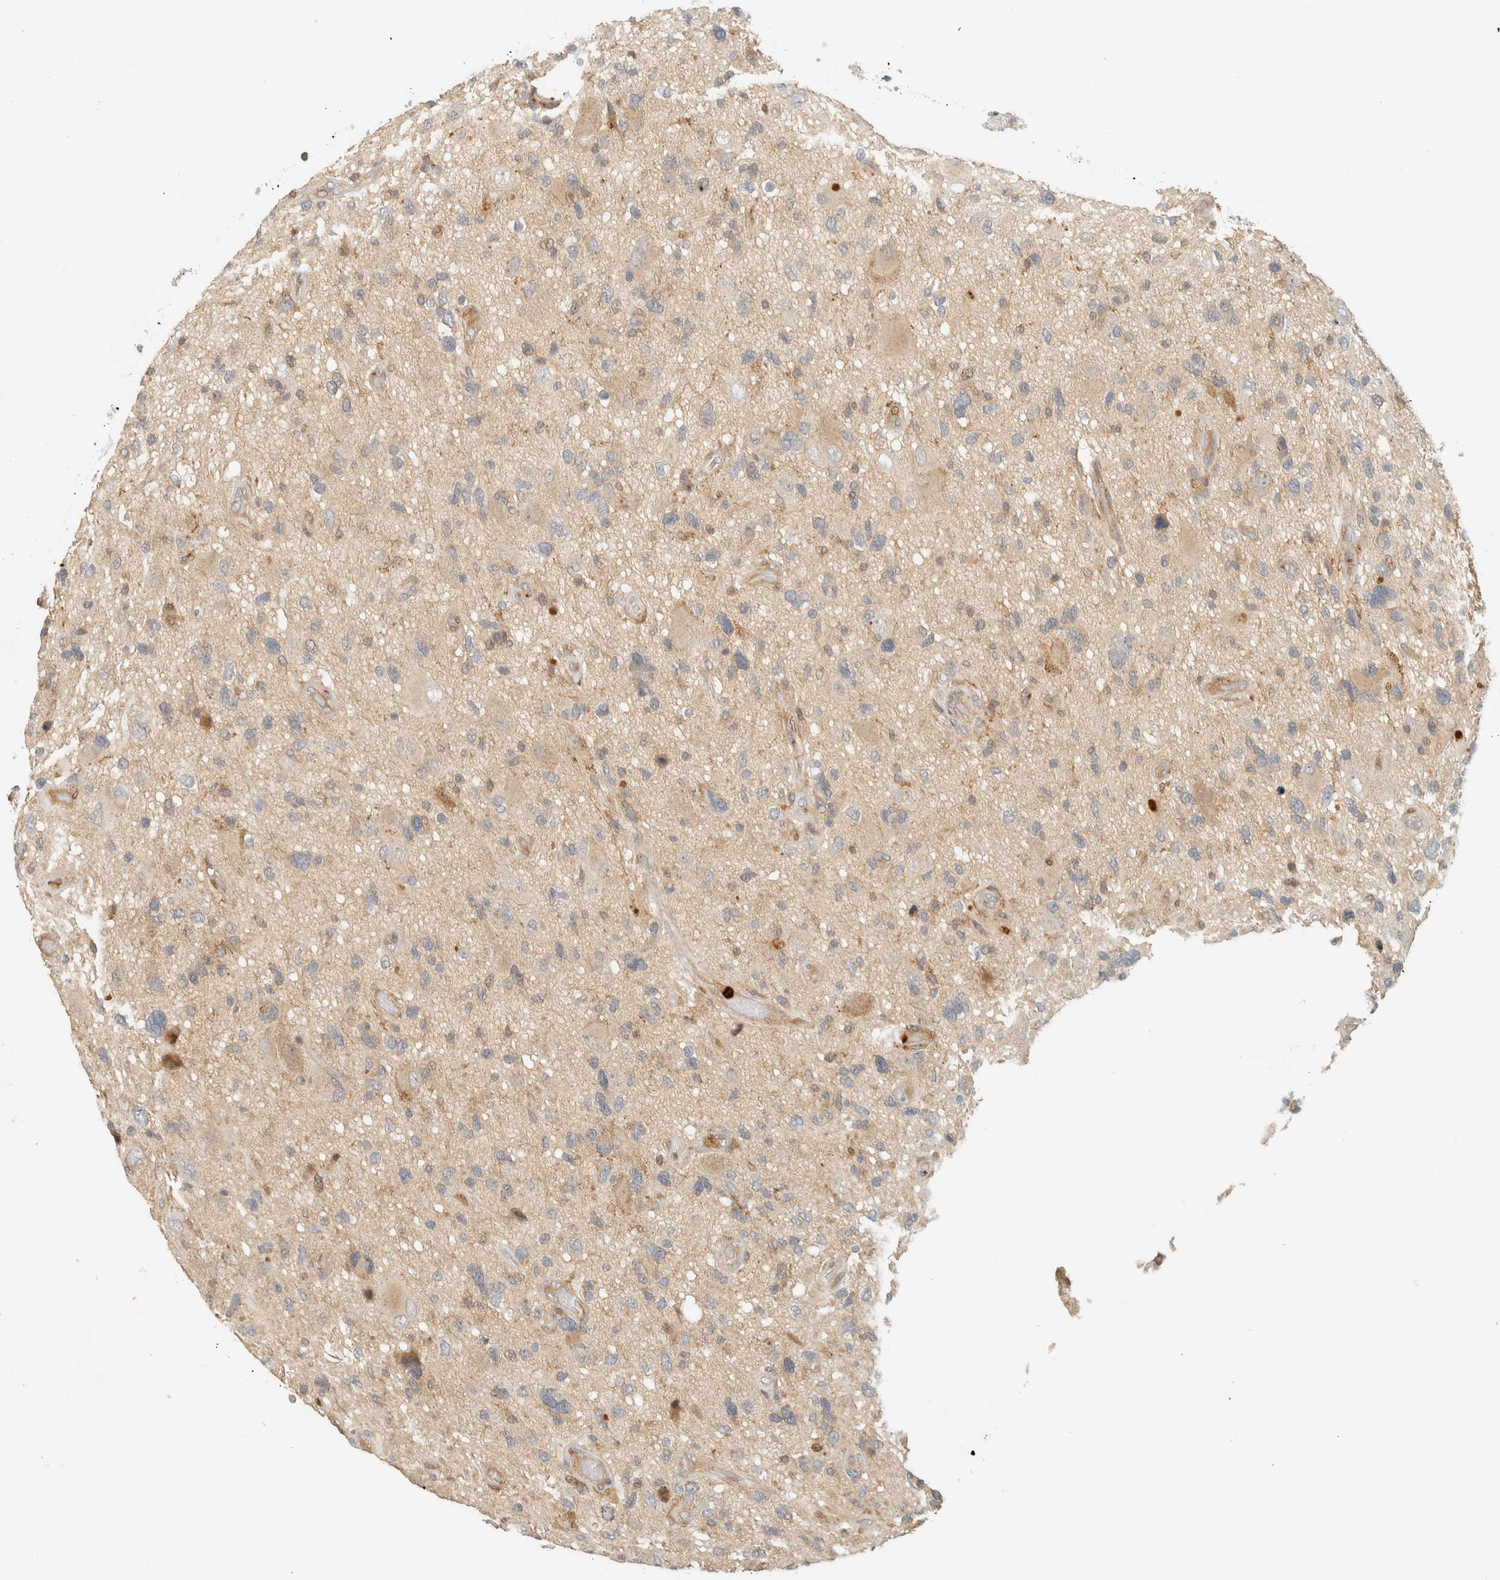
{"staining": {"intensity": "weak", "quantity": "<25%", "location": "cytoplasmic/membranous"}, "tissue": "glioma", "cell_type": "Tumor cells", "image_type": "cancer", "snomed": [{"axis": "morphology", "description": "Glioma, malignant, High grade"}, {"axis": "topography", "description": "Brain"}], "caption": "High power microscopy photomicrograph of an IHC image of malignant glioma (high-grade), revealing no significant expression in tumor cells.", "gene": "CCDC171", "patient": {"sex": "male", "age": 33}}